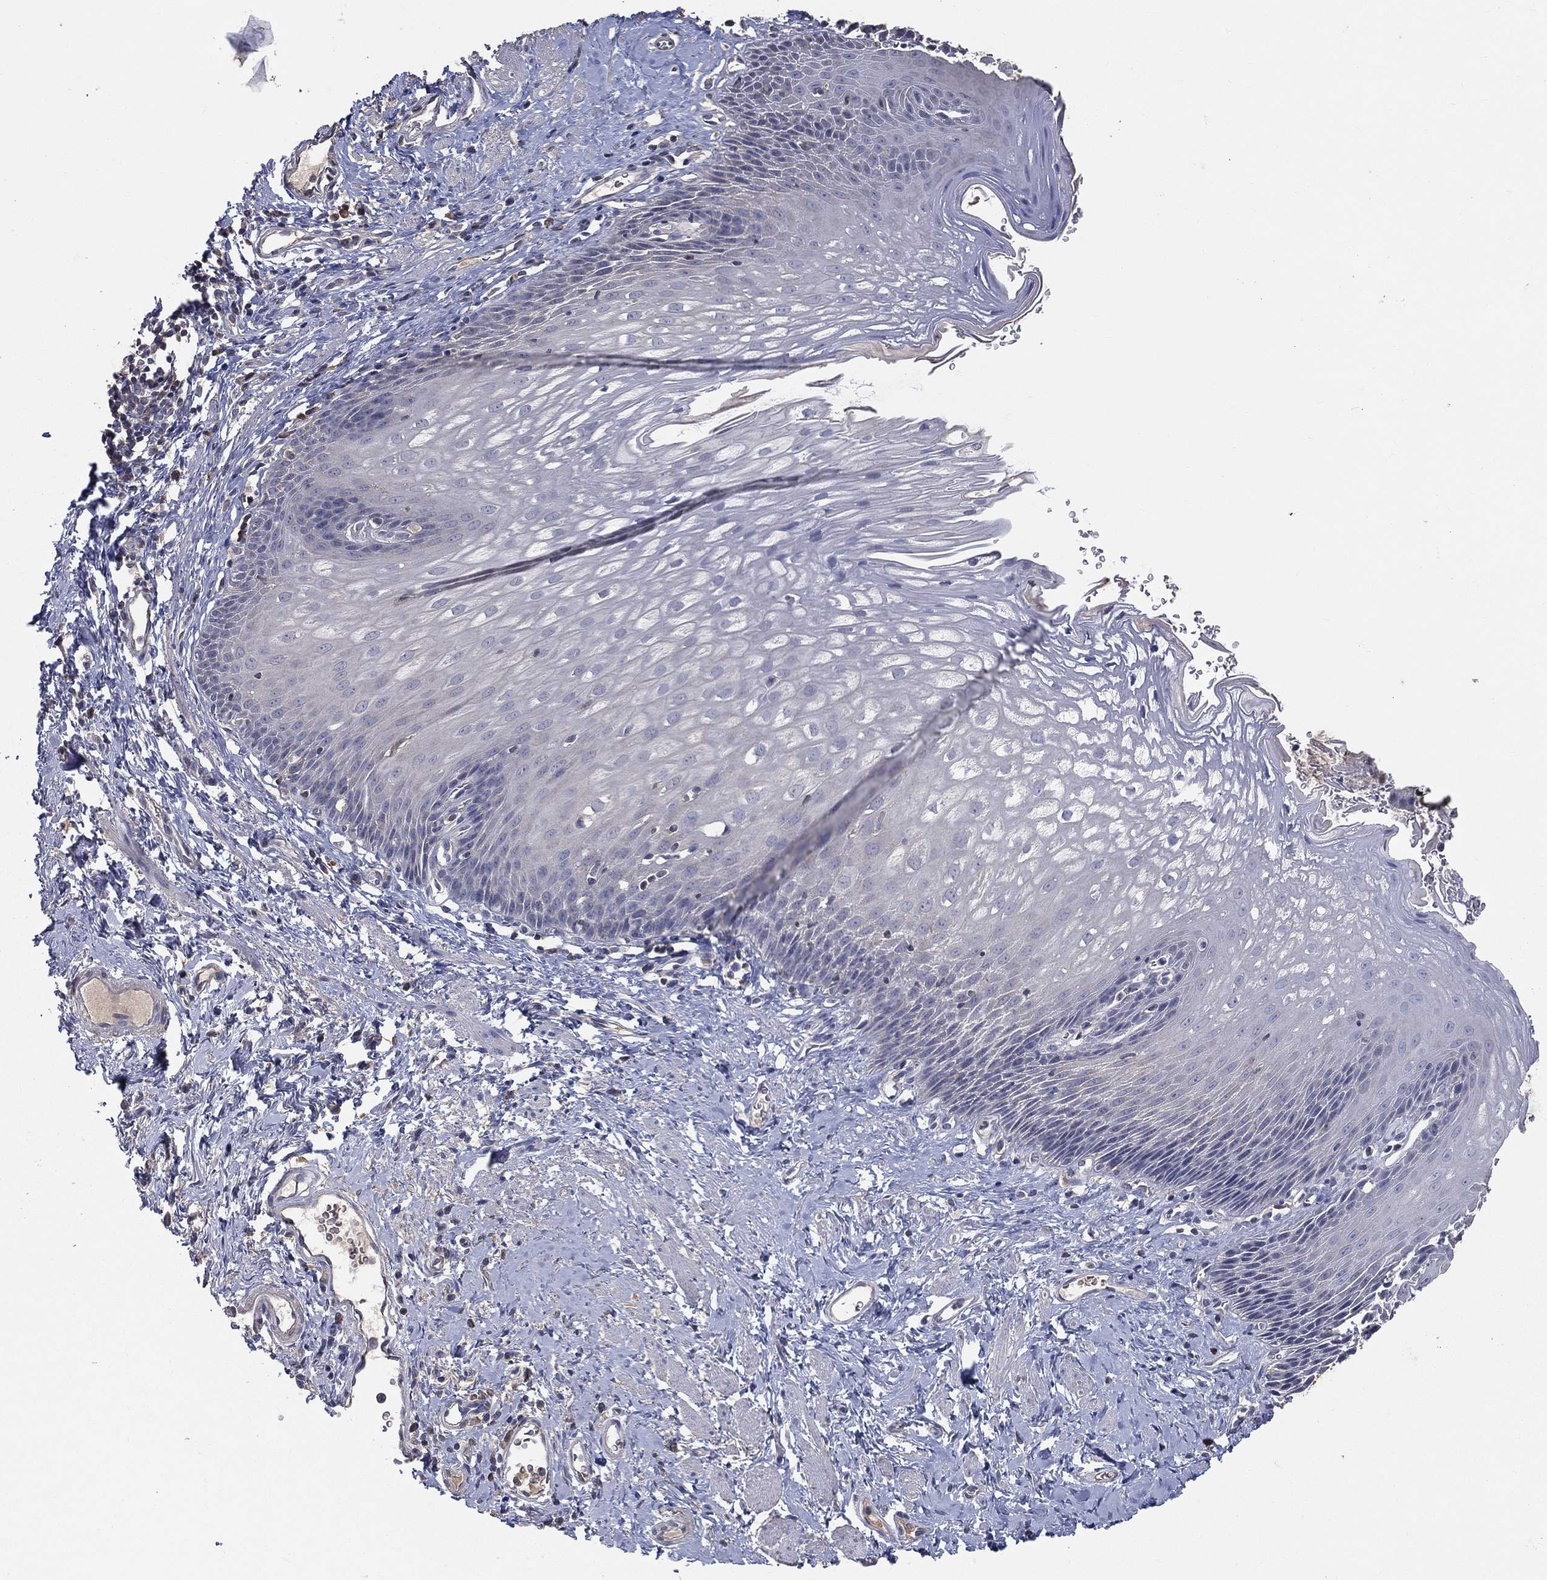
{"staining": {"intensity": "negative", "quantity": "none", "location": "none"}, "tissue": "esophagus", "cell_type": "Squamous epithelial cells", "image_type": "normal", "snomed": [{"axis": "morphology", "description": "Normal tissue, NOS"}, {"axis": "topography", "description": "Esophagus"}], "caption": "DAB (3,3'-diaminobenzidine) immunohistochemical staining of benign esophagus exhibits no significant positivity in squamous epithelial cells.", "gene": "SNAP25", "patient": {"sex": "male", "age": 64}}